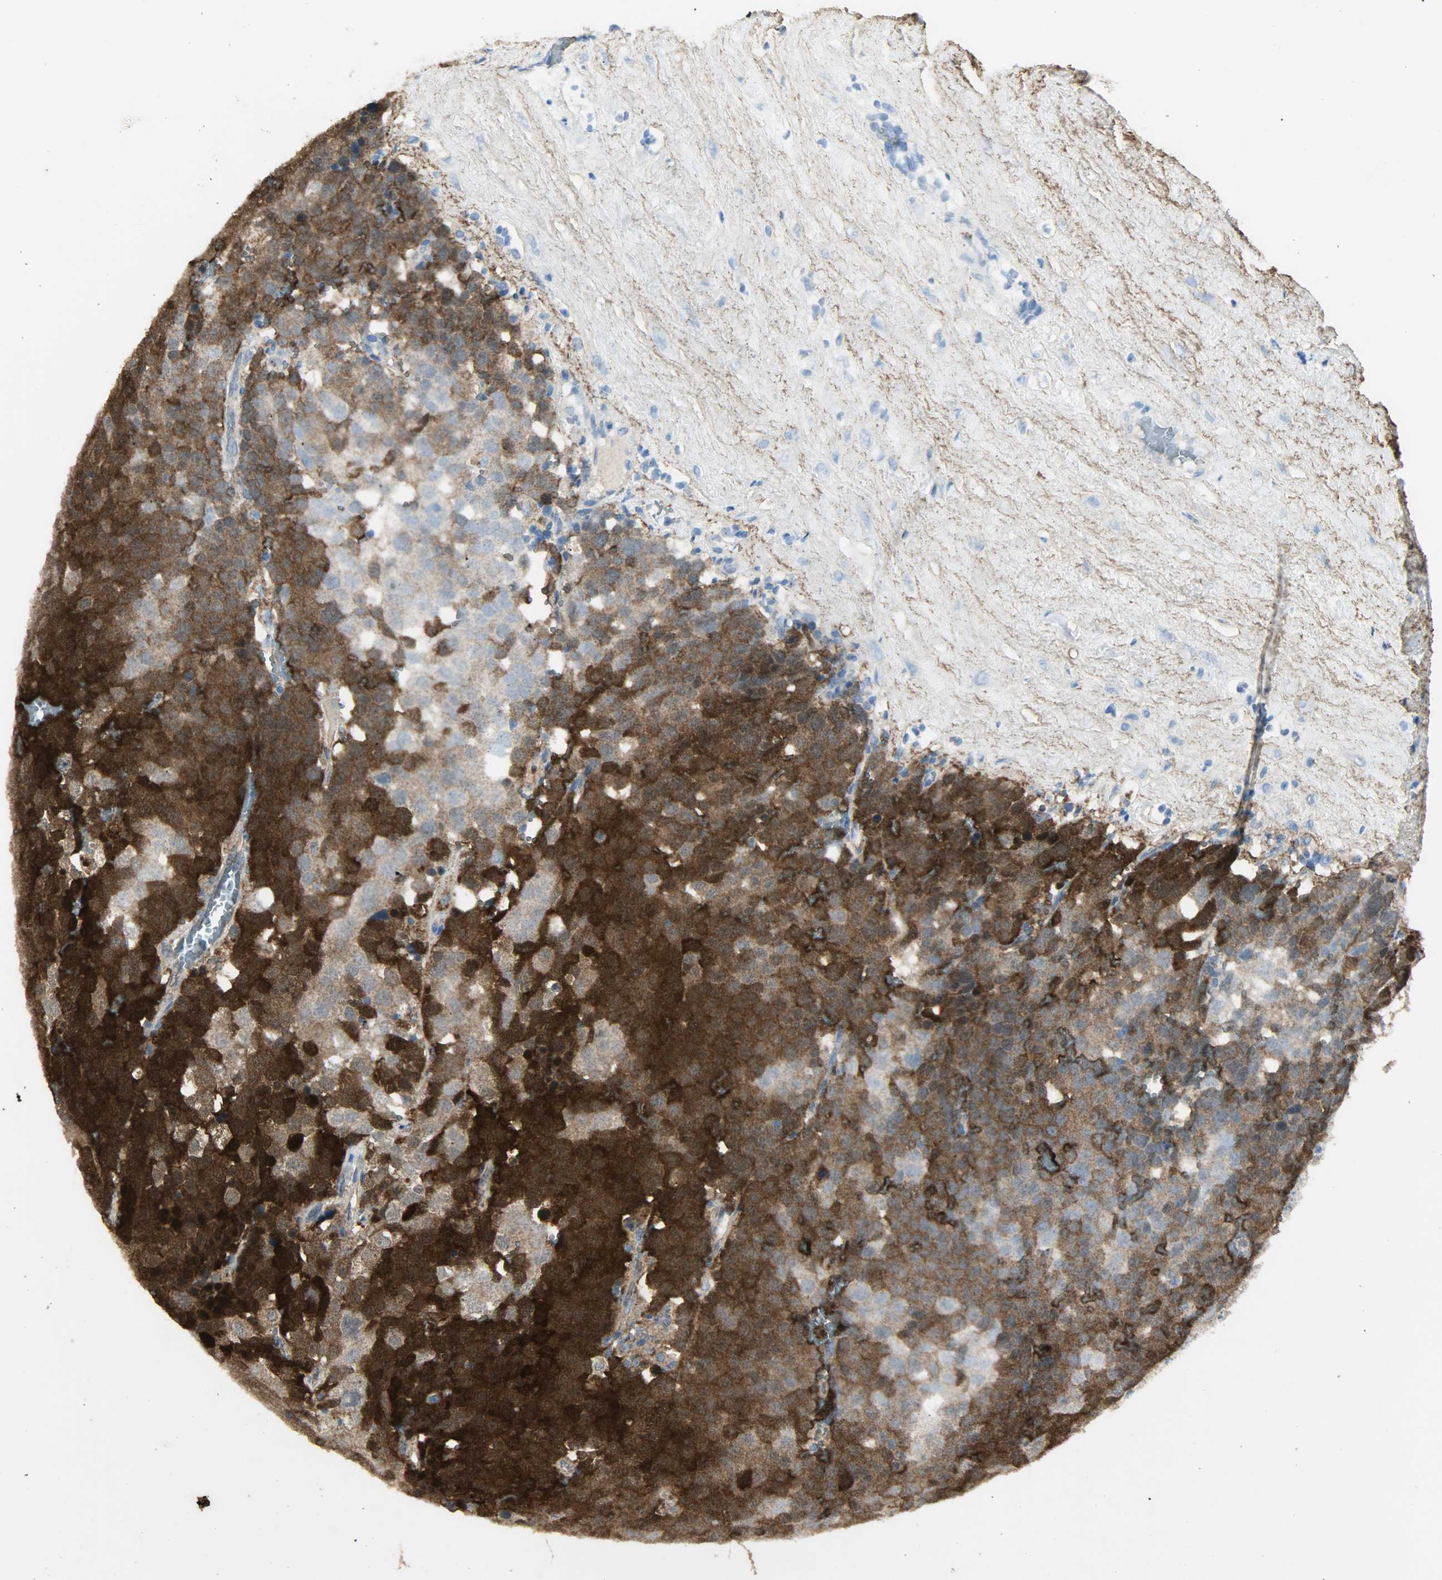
{"staining": {"intensity": "strong", "quantity": ">75%", "location": "cytoplasmic/membranous"}, "tissue": "testis cancer", "cell_type": "Tumor cells", "image_type": "cancer", "snomed": [{"axis": "morphology", "description": "Seminoma, NOS"}, {"axis": "topography", "description": "Testis"}], "caption": "Tumor cells exhibit high levels of strong cytoplasmic/membranous staining in approximately >75% of cells in human testis cancer (seminoma).", "gene": "ASB9", "patient": {"sex": "male", "age": 71}}